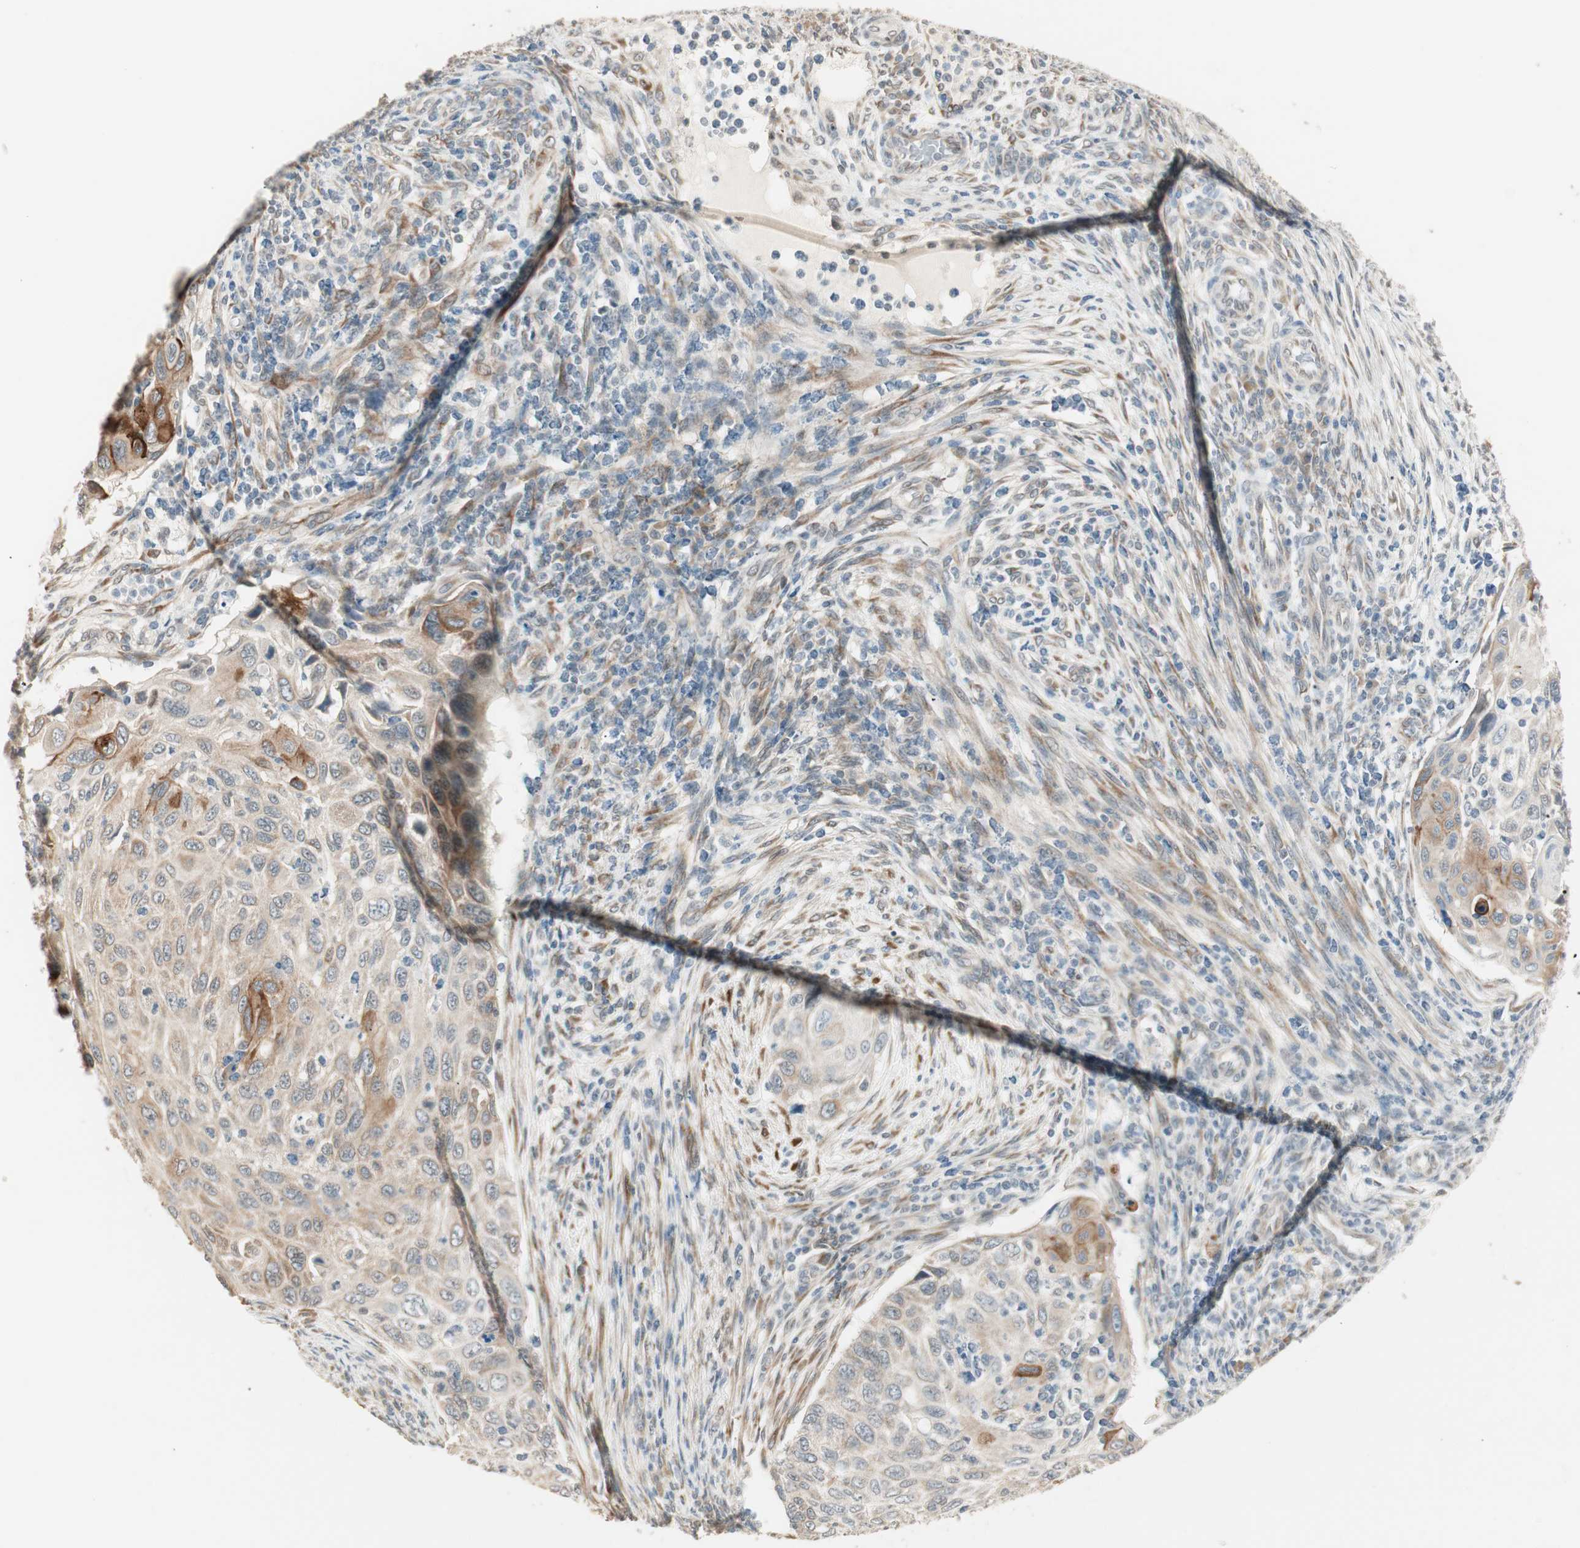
{"staining": {"intensity": "moderate", "quantity": "<25%", "location": "cytoplasmic/membranous"}, "tissue": "cervical cancer", "cell_type": "Tumor cells", "image_type": "cancer", "snomed": [{"axis": "morphology", "description": "Squamous cell carcinoma, NOS"}, {"axis": "topography", "description": "Cervix"}], "caption": "Immunohistochemical staining of cervical squamous cell carcinoma shows moderate cytoplasmic/membranous protein staining in about <25% of tumor cells.", "gene": "TASOR", "patient": {"sex": "female", "age": 70}}